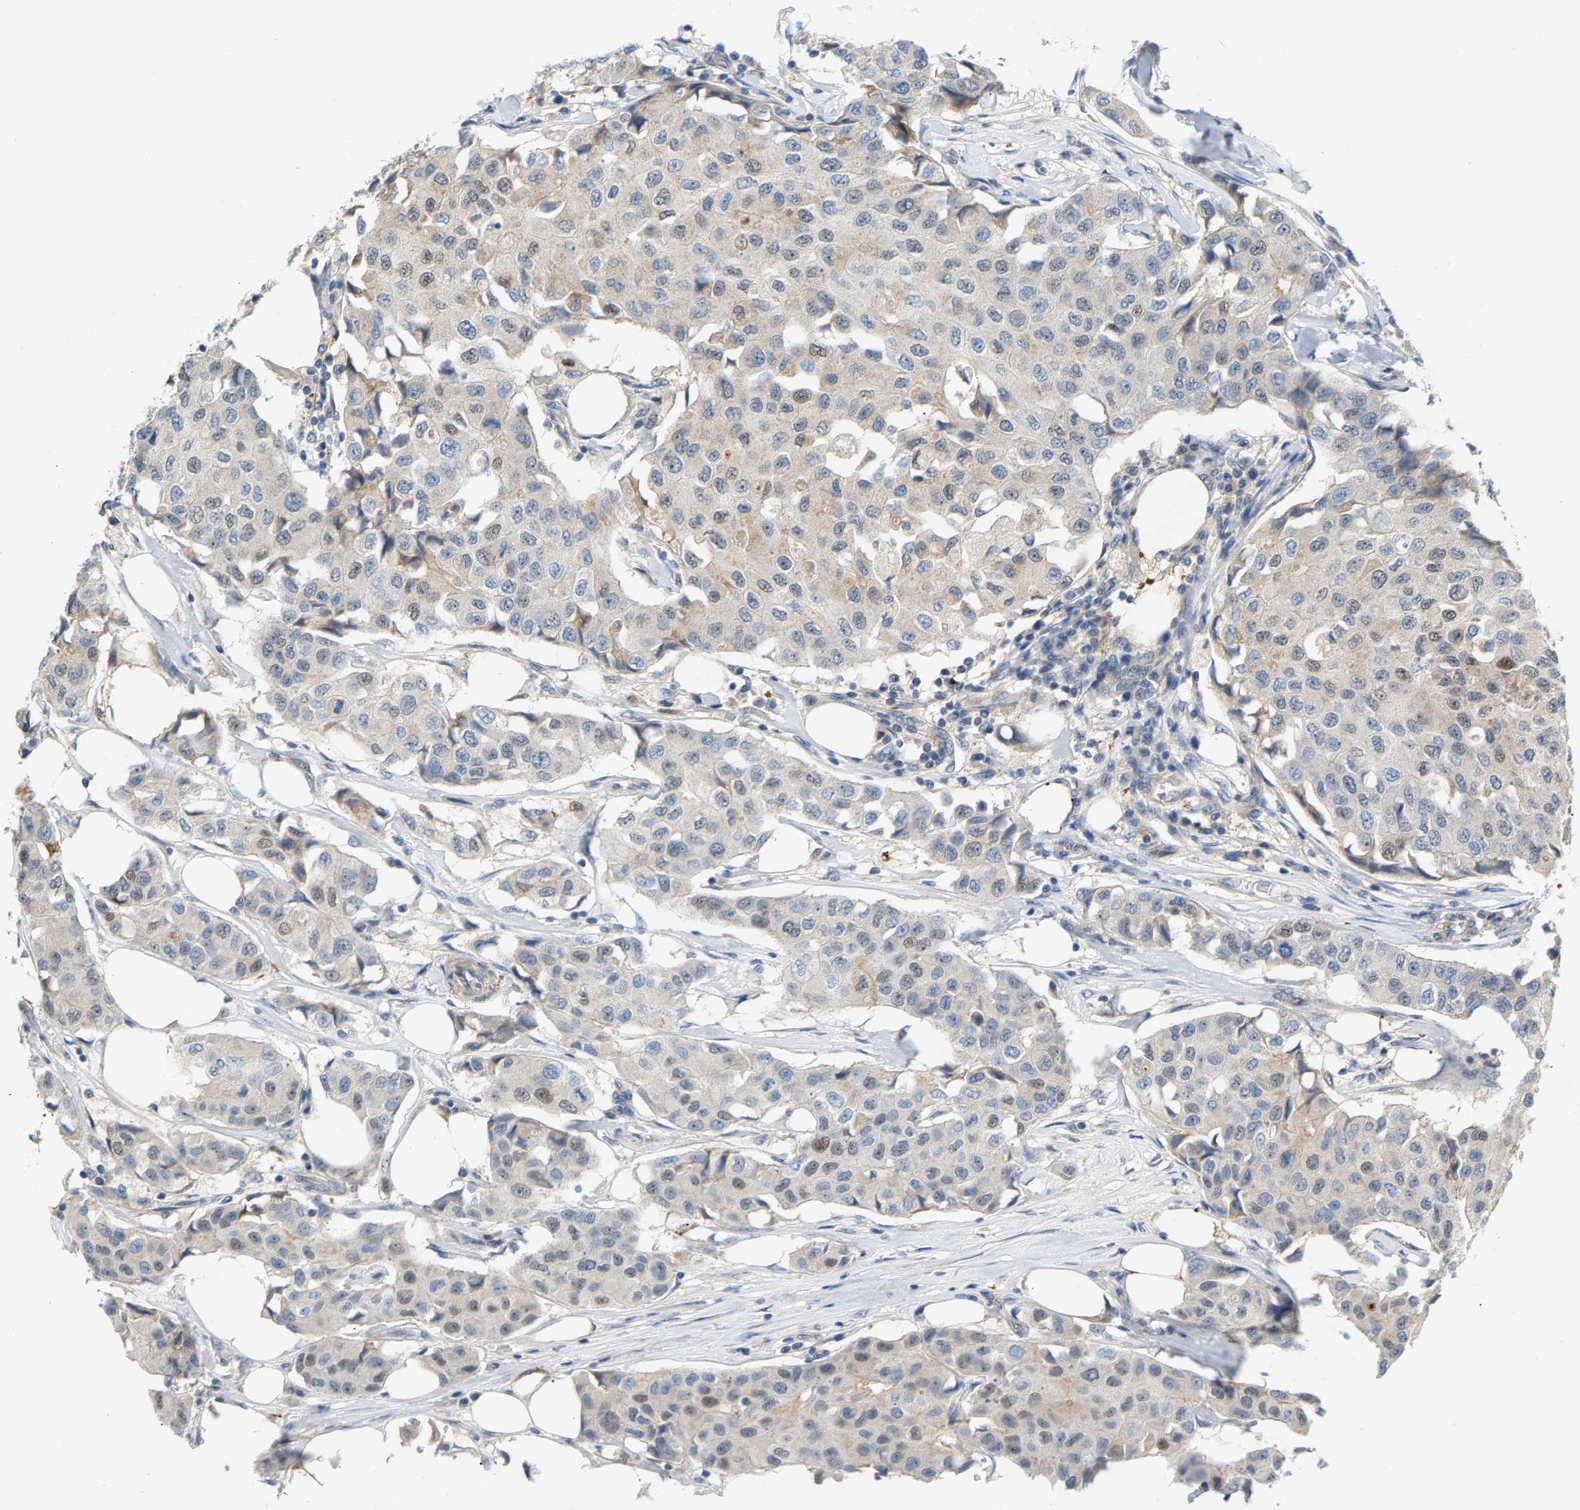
{"staining": {"intensity": "moderate", "quantity": "<25%", "location": "nuclear"}, "tissue": "breast cancer", "cell_type": "Tumor cells", "image_type": "cancer", "snomed": [{"axis": "morphology", "description": "Duct carcinoma"}, {"axis": "topography", "description": "Breast"}], "caption": "Immunohistochemistry (IHC) (DAB (3,3'-diaminobenzidine)) staining of human breast infiltrating ductal carcinoma shows moderate nuclear protein expression in approximately <25% of tumor cells.", "gene": "KRTAP27-1", "patient": {"sex": "female", "age": 80}}